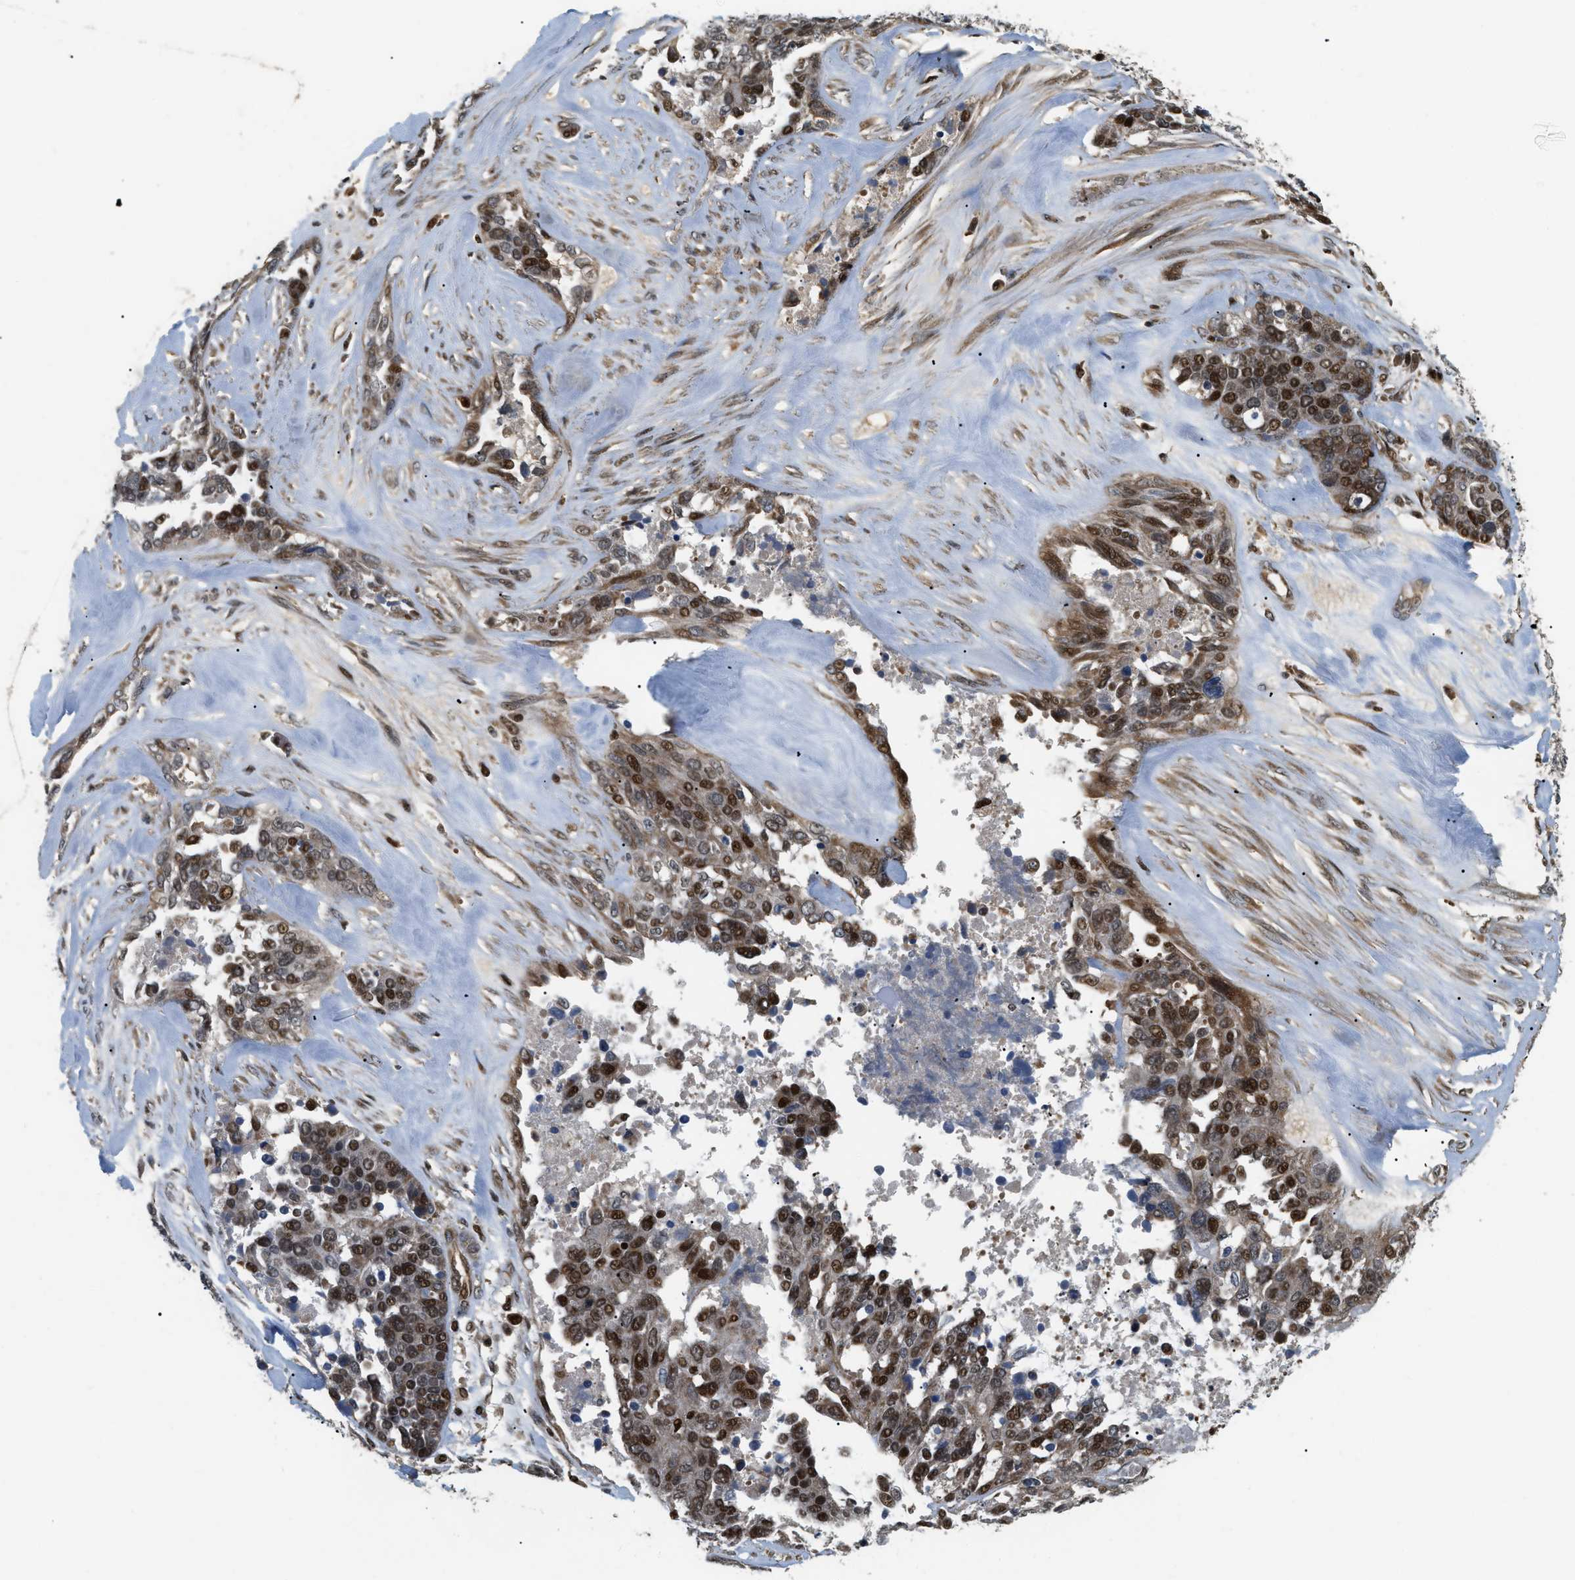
{"staining": {"intensity": "strong", "quantity": ">75%", "location": "nuclear"}, "tissue": "ovarian cancer", "cell_type": "Tumor cells", "image_type": "cancer", "snomed": [{"axis": "morphology", "description": "Cystadenocarcinoma, serous, NOS"}, {"axis": "topography", "description": "Ovary"}], "caption": "Brown immunohistochemical staining in human ovarian cancer displays strong nuclear staining in about >75% of tumor cells. (brown staining indicates protein expression, while blue staining denotes nuclei).", "gene": "LTA4H", "patient": {"sex": "female", "age": 44}}